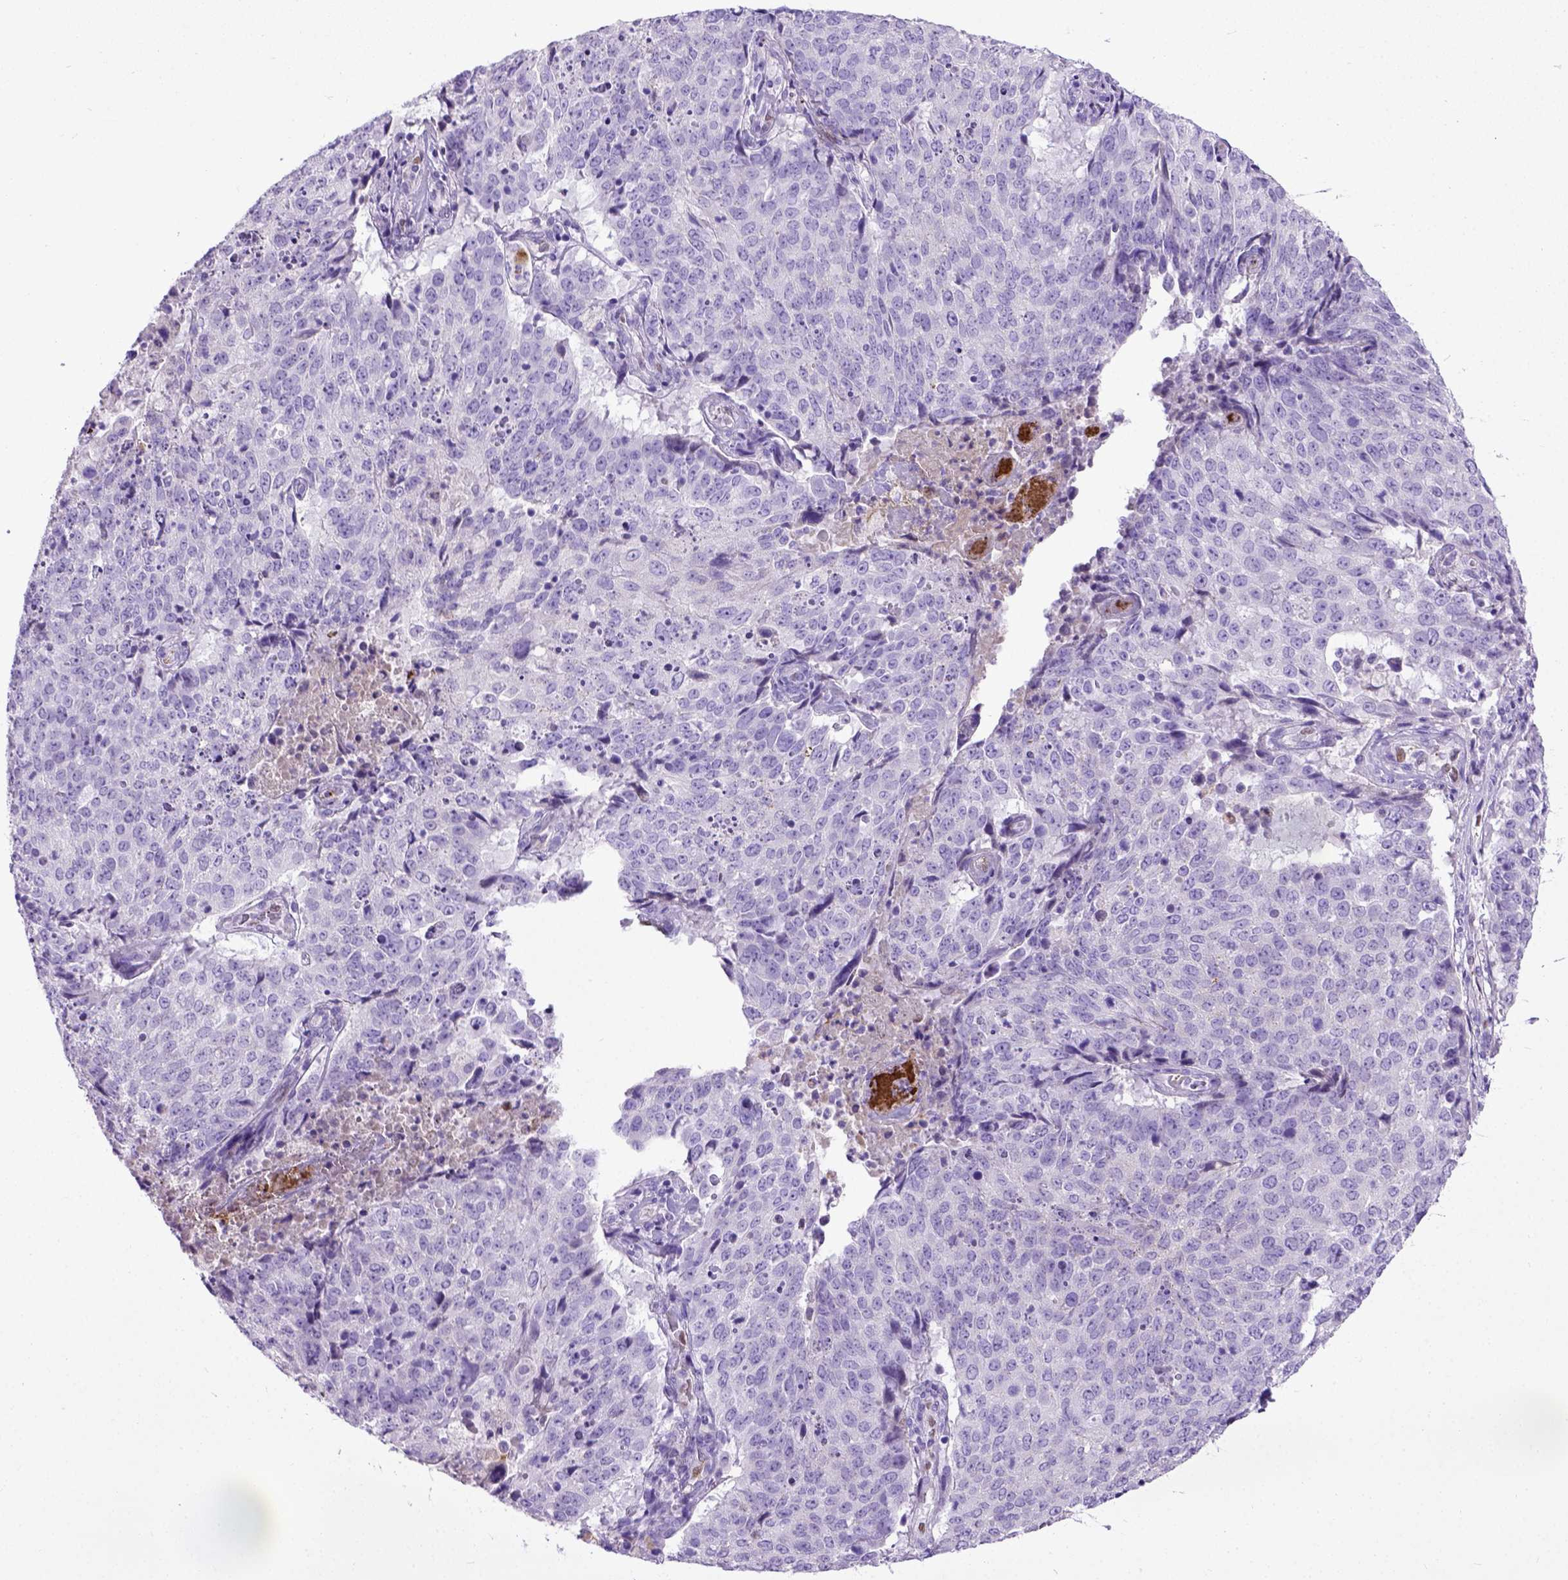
{"staining": {"intensity": "negative", "quantity": "none", "location": "none"}, "tissue": "lung cancer", "cell_type": "Tumor cells", "image_type": "cancer", "snomed": [{"axis": "morphology", "description": "Normal tissue, NOS"}, {"axis": "morphology", "description": "Squamous cell carcinoma, NOS"}, {"axis": "topography", "description": "Bronchus"}, {"axis": "topography", "description": "Lung"}], "caption": "Immunohistochemical staining of human lung cancer (squamous cell carcinoma) shows no significant staining in tumor cells. (DAB (3,3'-diaminobenzidine) IHC visualized using brightfield microscopy, high magnification).", "gene": "ADAMTS8", "patient": {"sex": "male", "age": 64}}